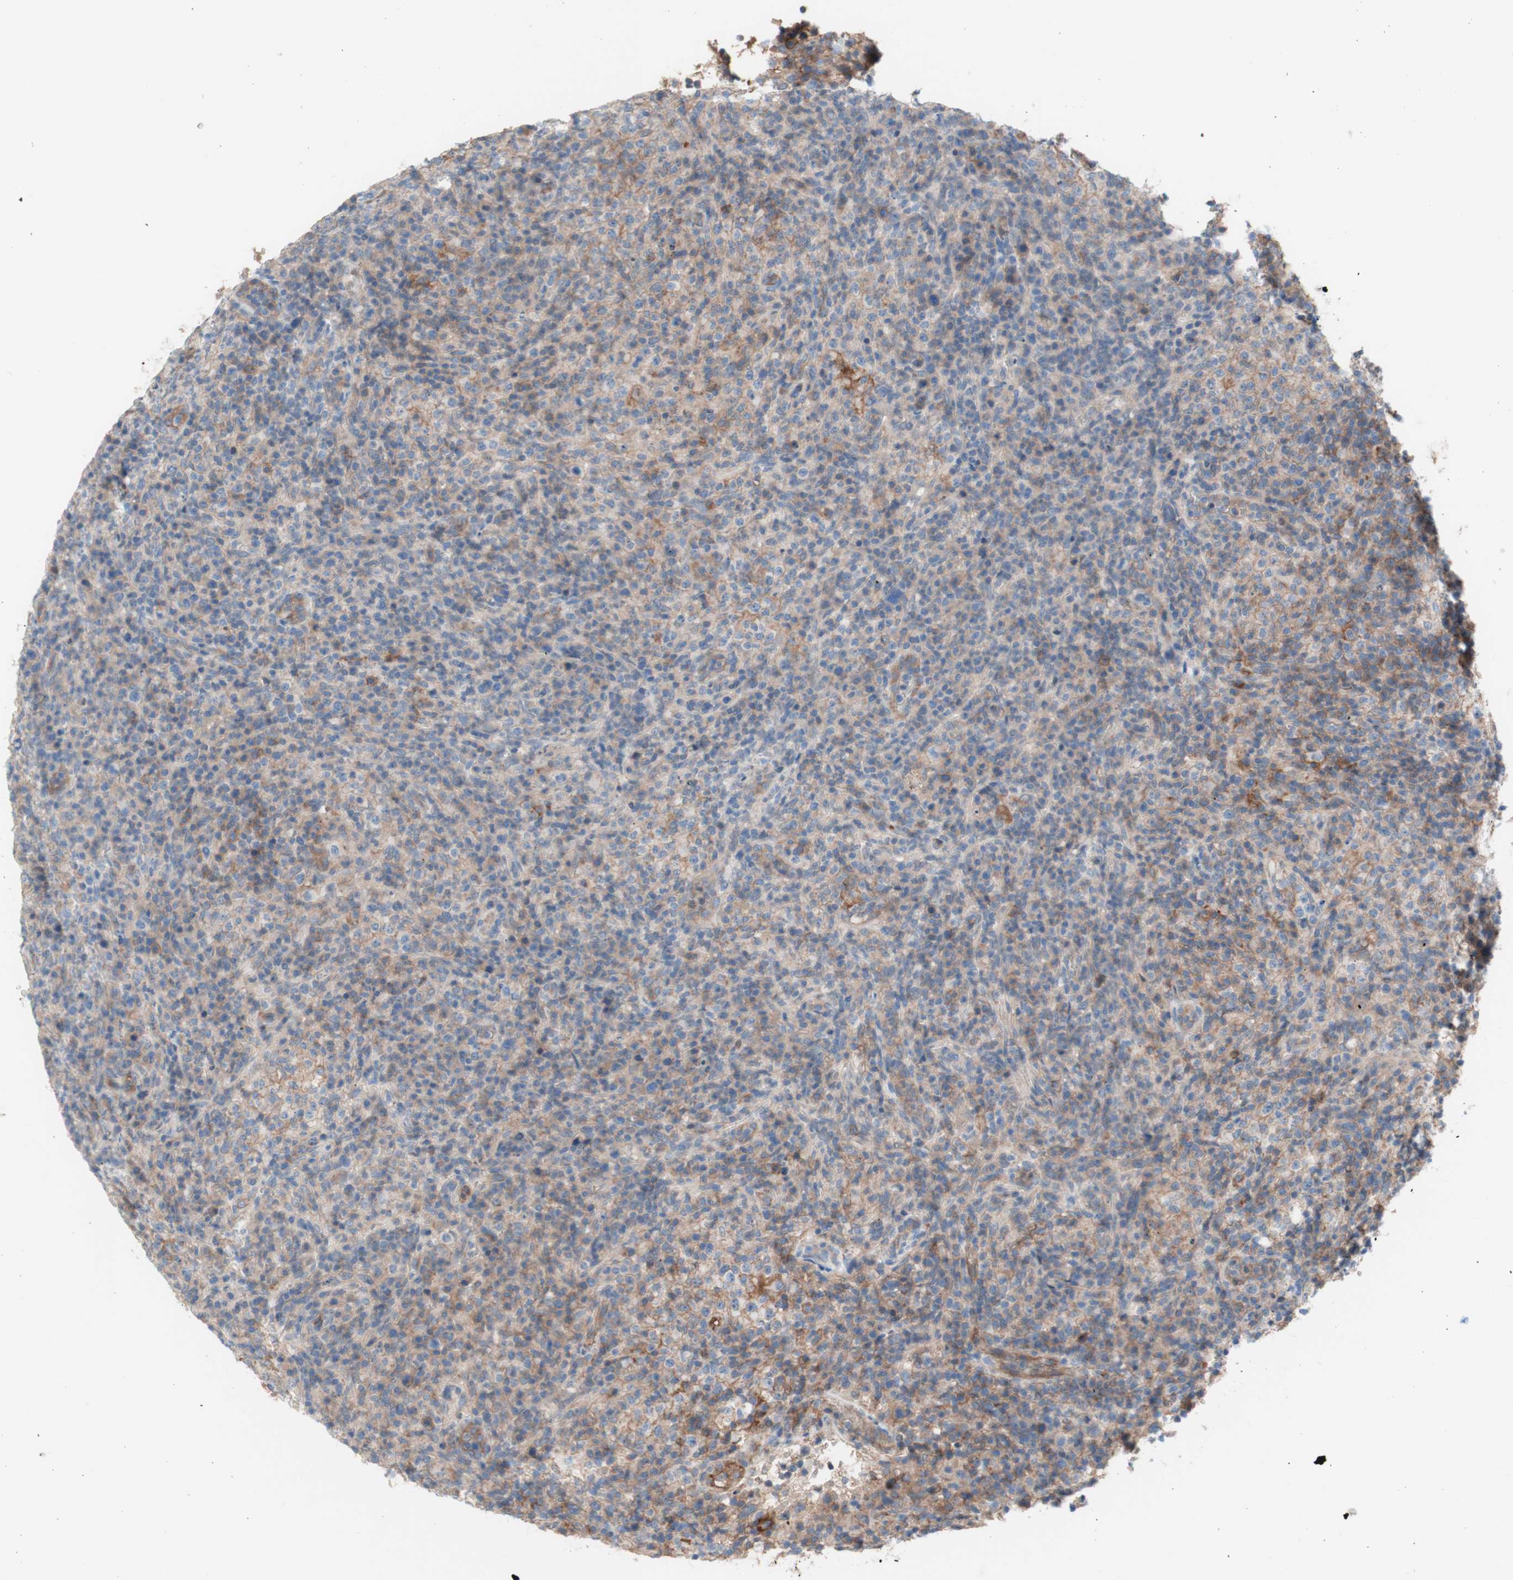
{"staining": {"intensity": "moderate", "quantity": ">75%", "location": "cytoplasmic/membranous"}, "tissue": "lymphoma", "cell_type": "Tumor cells", "image_type": "cancer", "snomed": [{"axis": "morphology", "description": "Malignant lymphoma, non-Hodgkin's type, High grade"}, {"axis": "topography", "description": "Lymph node"}], "caption": "IHC micrograph of malignant lymphoma, non-Hodgkin's type (high-grade) stained for a protein (brown), which shows medium levels of moderate cytoplasmic/membranous expression in about >75% of tumor cells.", "gene": "CD46", "patient": {"sex": "female", "age": 76}}